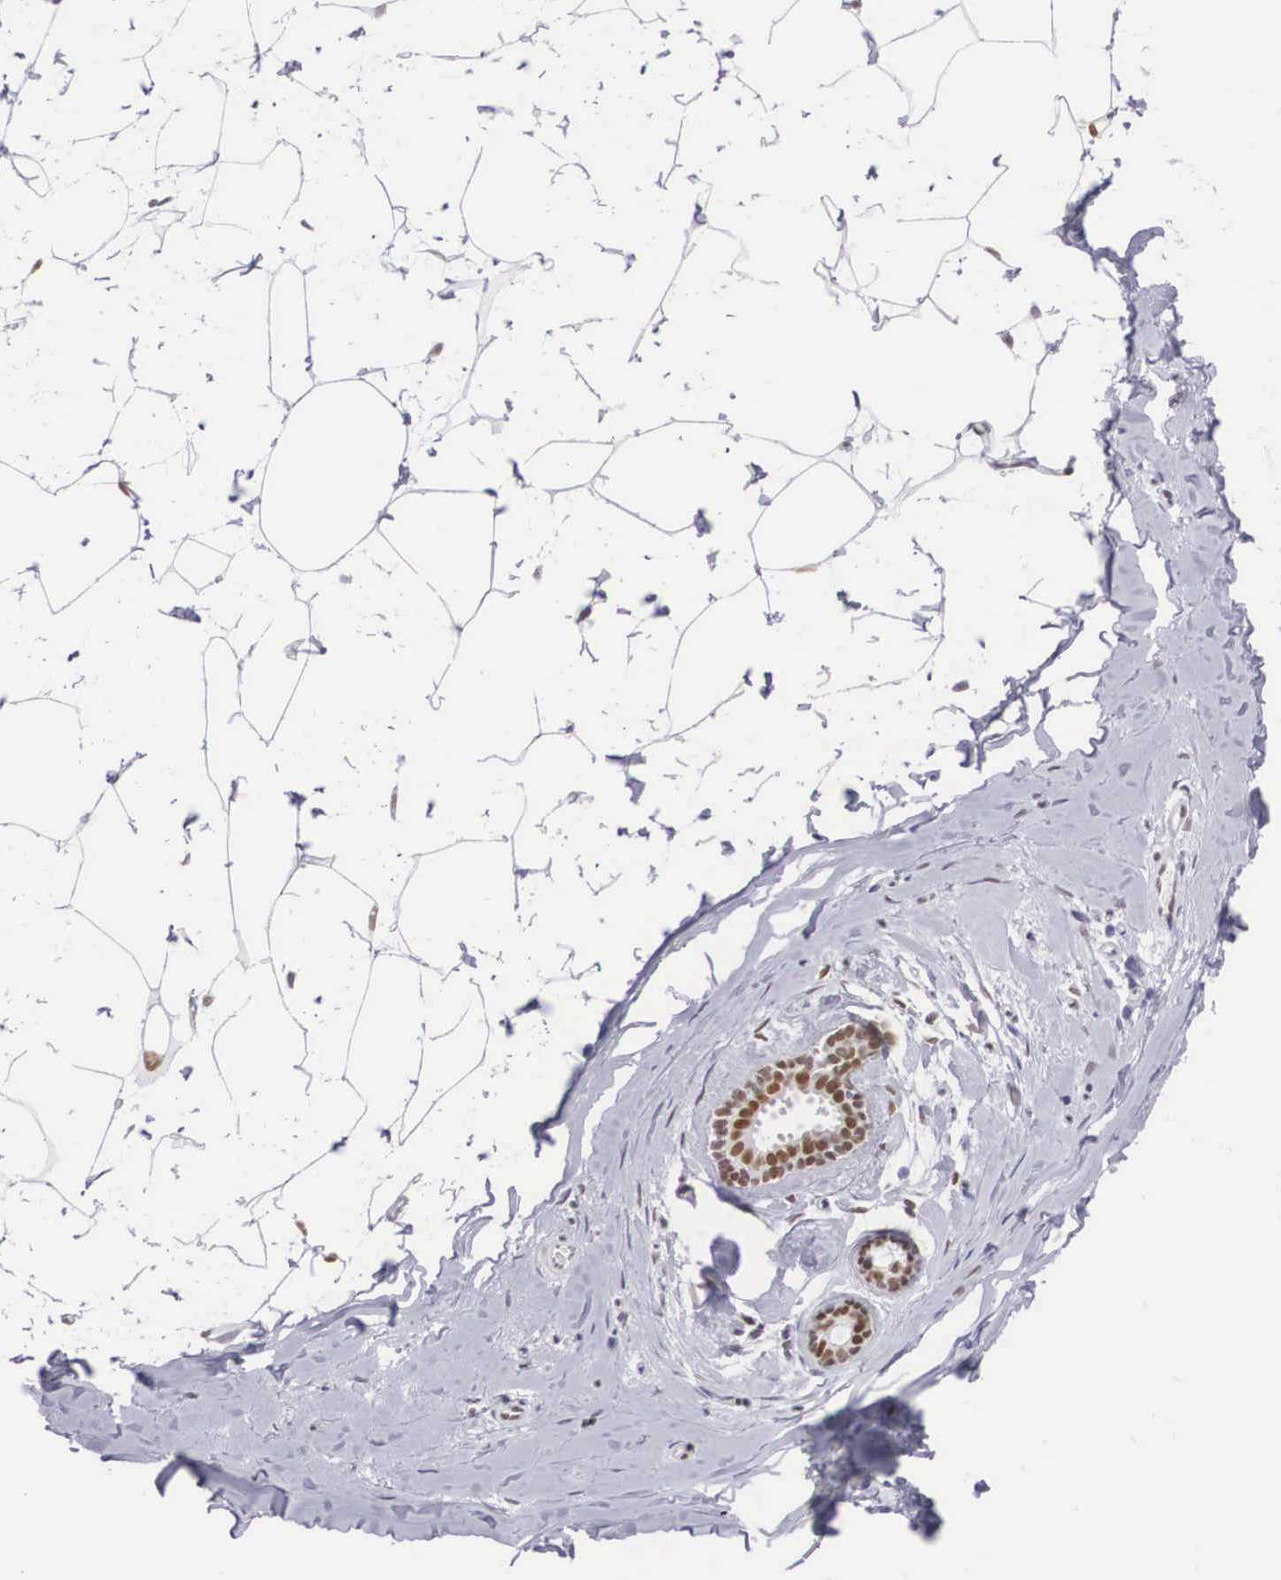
{"staining": {"intensity": "negative", "quantity": "none", "location": "none"}, "tissue": "adipose tissue", "cell_type": "Adipocytes", "image_type": "normal", "snomed": [{"axis": "morphology", "description": "Normal tissue, NOS"}, {"axis": "topography", "description": "Breast"}], "caption": "IHC photomicrograph of unremarkable human adipose tissue stained for a protein (brown), which reveals no expression in adipocytes.", "gene": "HMGN5", "patient": {"sex": "female", "age": 45}}